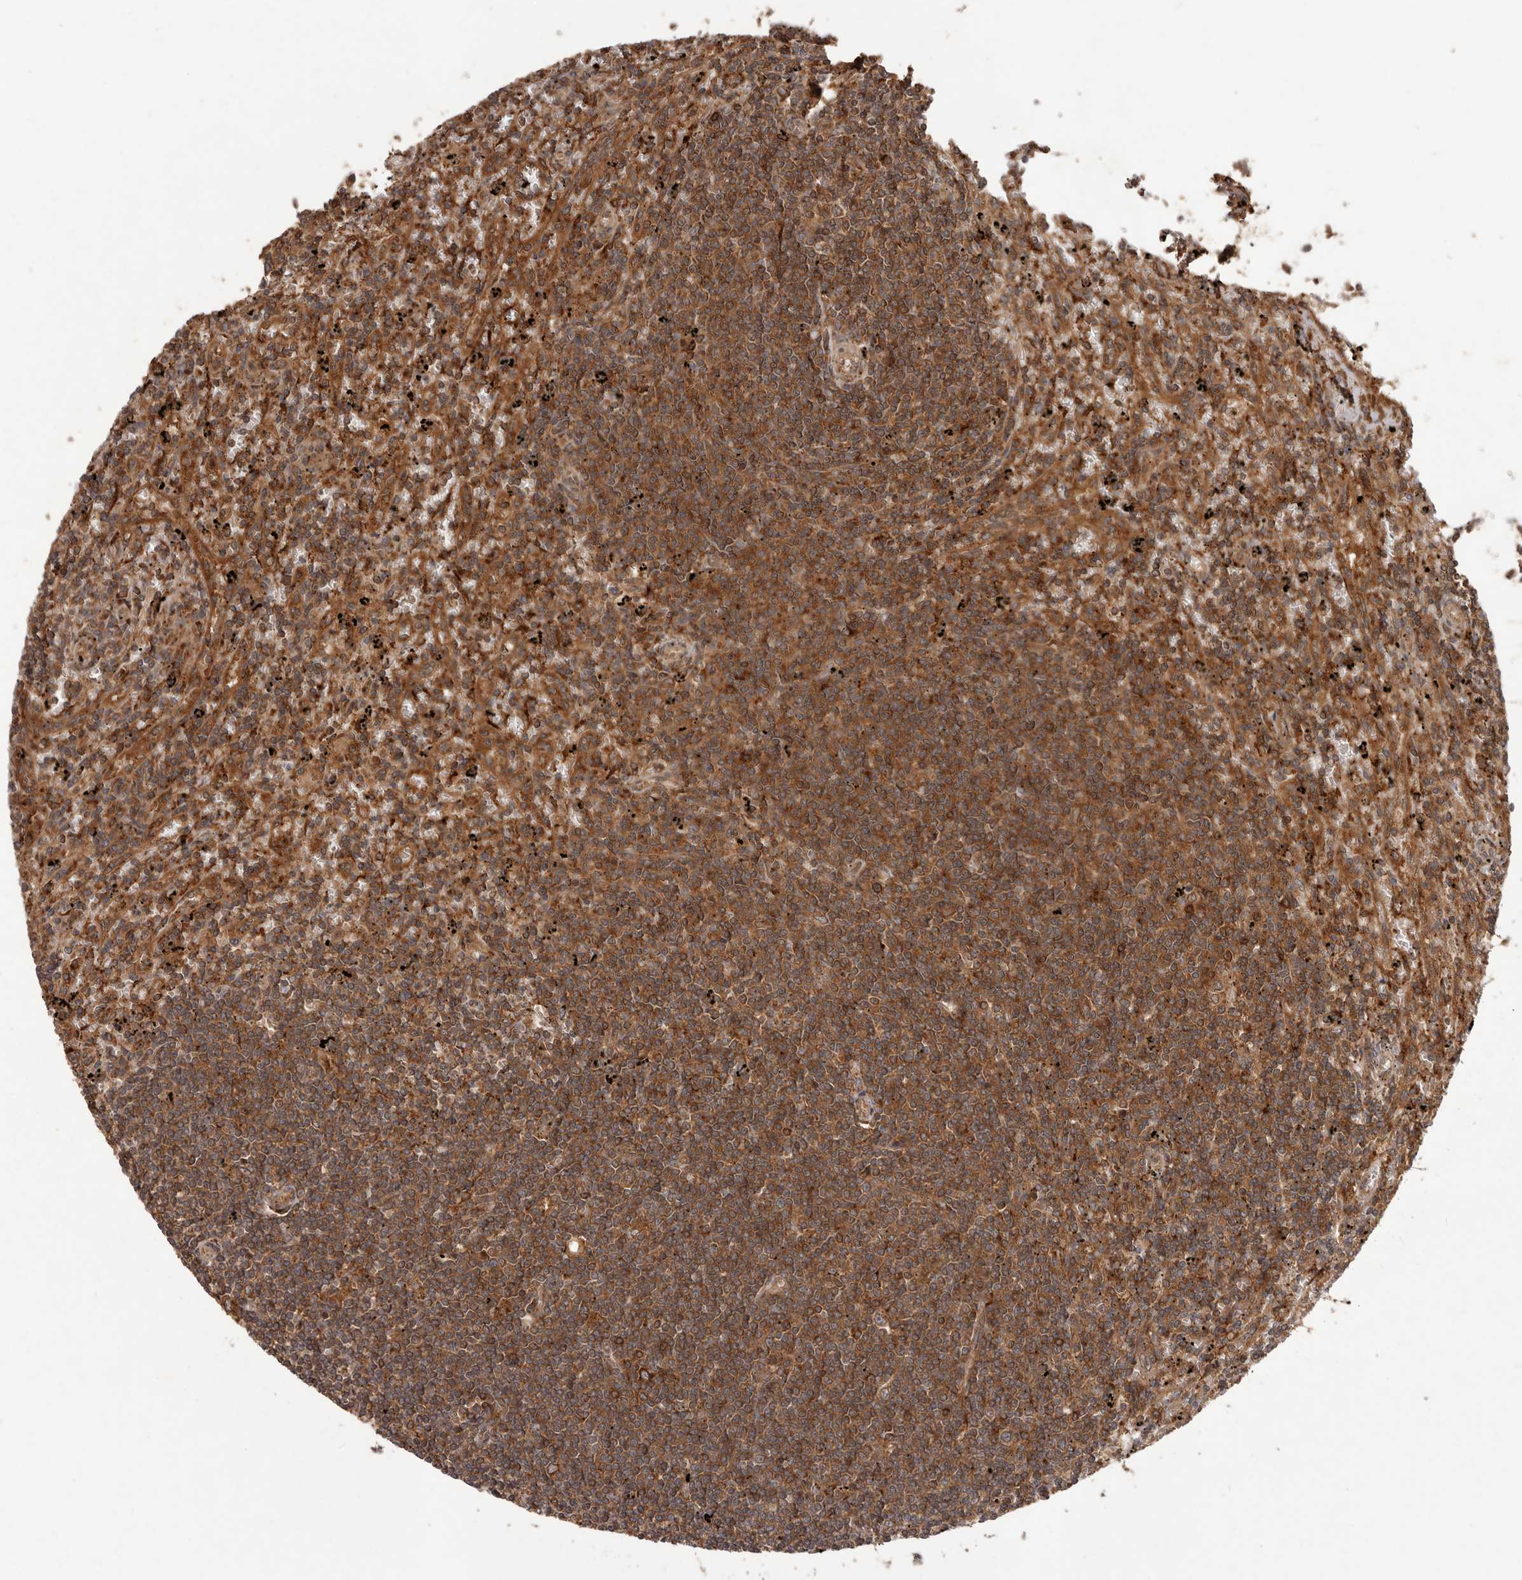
{"staining": {"intensity": "strong", "quantity": ">75%", "location": "cytoplasmic/membranous"}, "tissue": "lymphoma", "cell_type": "Tumor cells", "image_type": "cancer", "snomed": [{"axis": "morphology", "description": "Malignant lymphoma, non-Hodgkin's type, Low grade"}, {"axis": "topography", "description": "Spleen"}], "caption": "Tumor cells demonstrate high levels of strong cytoplasmic/membranous positivity in approximately >75% of cells in malignant lymphoma, non-Hodgkin's type (low-grade).", "gene": "SLC22A3", "patient": {"sex": "male", "age": 76}}